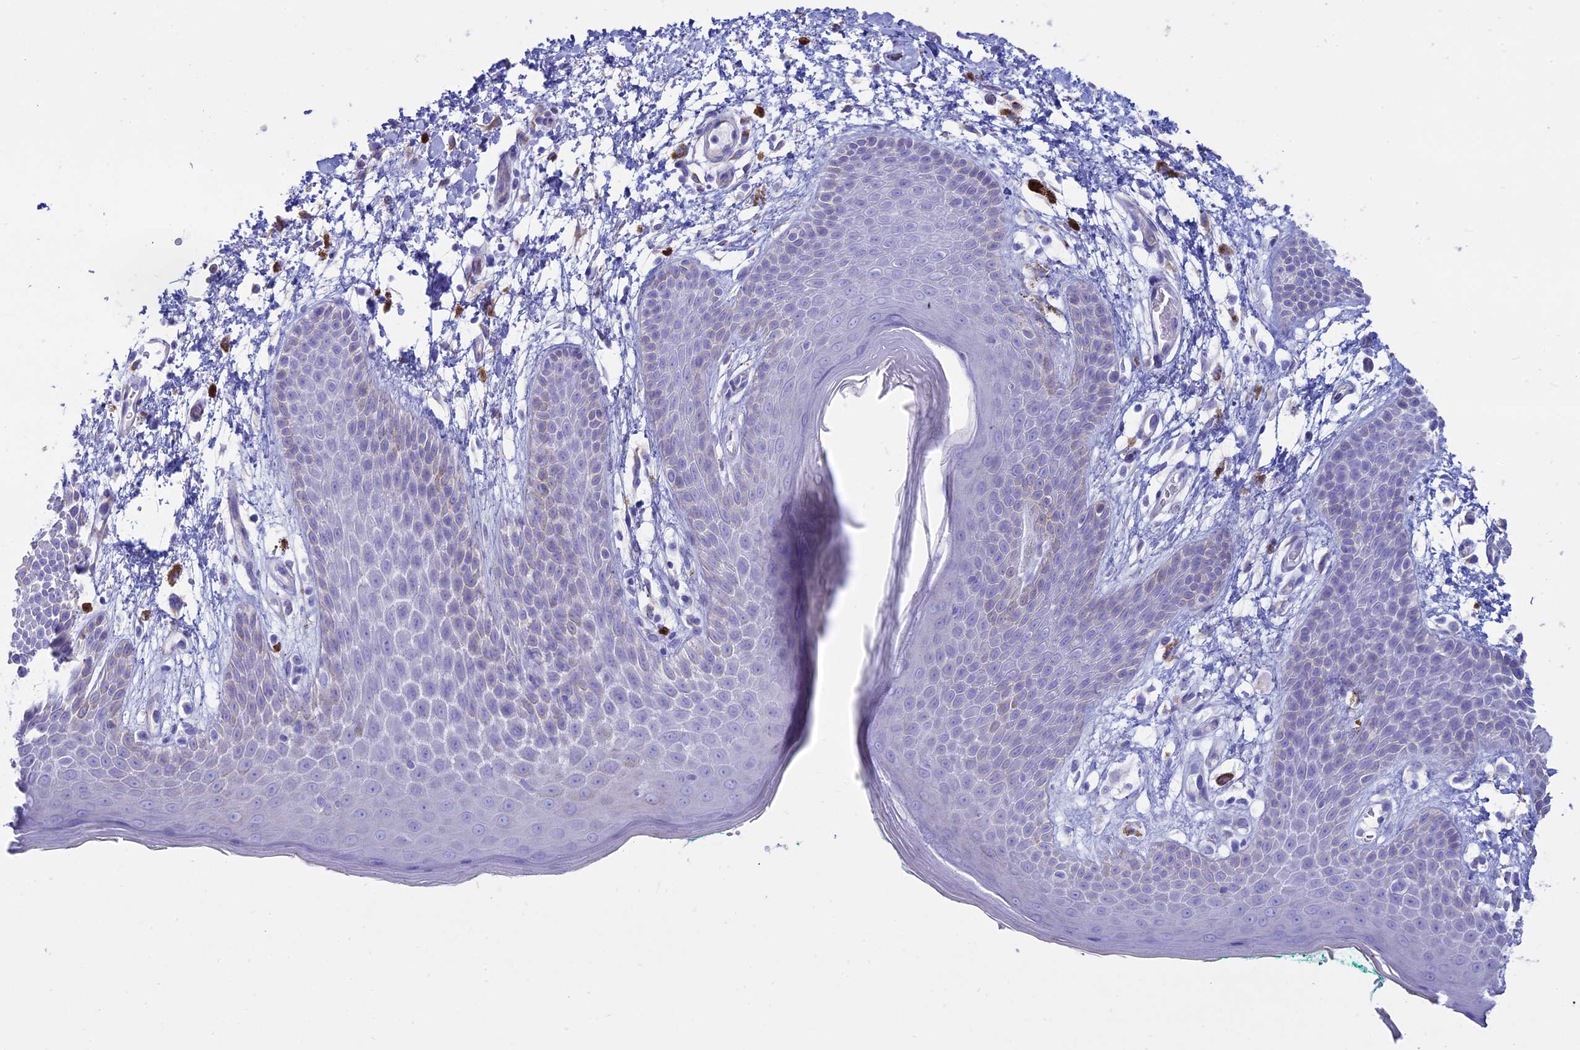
{"staining": {"intensity": "weak", "quantity": "<25%", "location": "cytoplasmic/membranous"}, "tissue": "skin", "cell_type": "Epidermal cells", "image_type": "normal", "snomed": [{"axis": "morphology", "description": "Normal tissue, NOS"}, {"axis": "topography", "description": "Anal"}], "caption": "Photomicrograph shows no significant protein positivity in epidermal cells of normal skin.", "gene": "OR2AE1", "patient": {"sex": "male", "age": 74}}